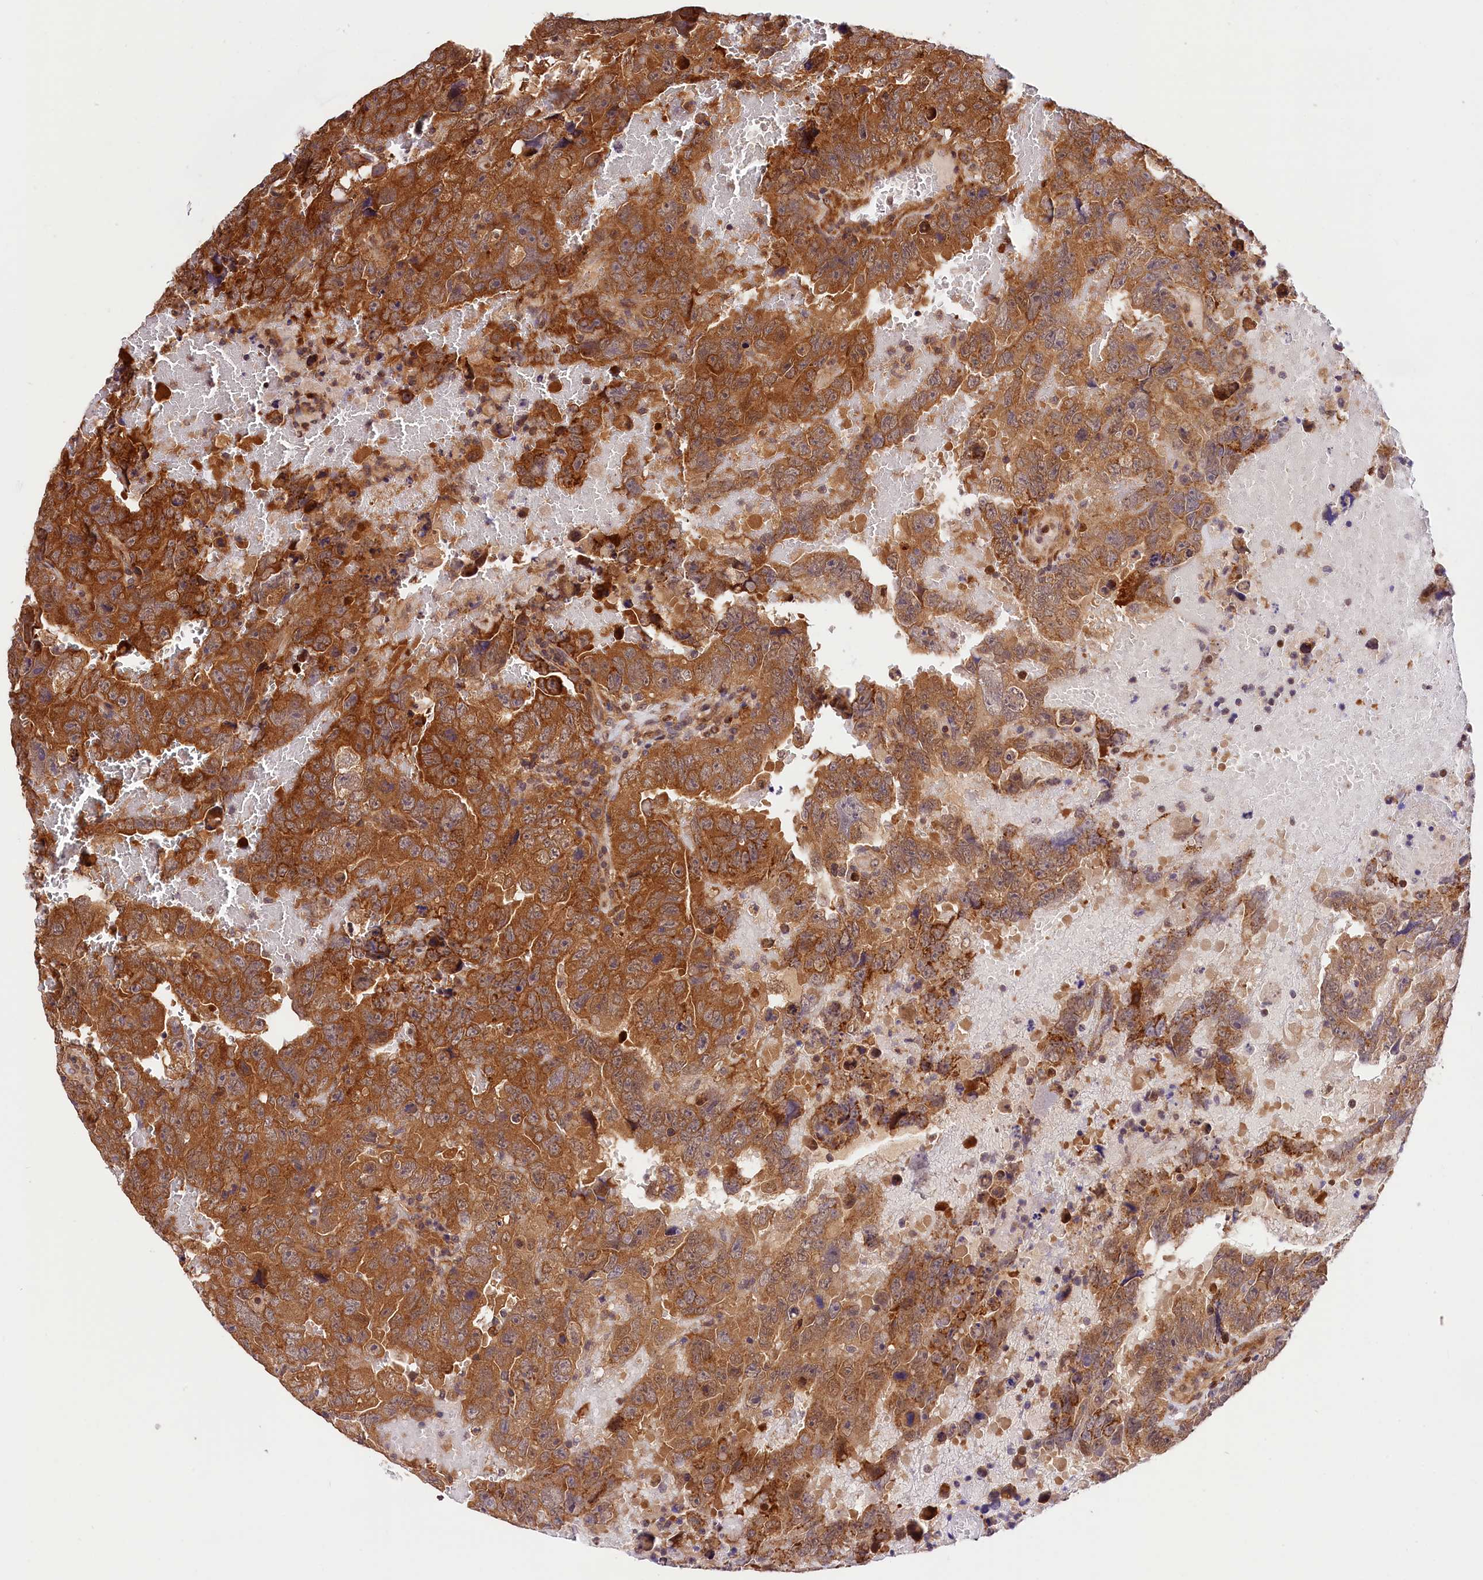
{"staining": {"intensity": "strong", "quantity": ">75%", "location": "cytoplasmic/membranous"}, "tissue": "testis cancer", "cell_type": "Tumor cells", "image_type": "cancer", "snomed": [{"axis": "morphology", "description": "Carcinoma, Embryonal, NOS"}, {"axis": "topography", "description": "Testis"}], "caption": "Human testis embryonal carcinoma stained with a protein marker reveals strong staining in tumor cells.", "gene": "CHORDC1", "patient": {"sex": "male", "age": 45}}